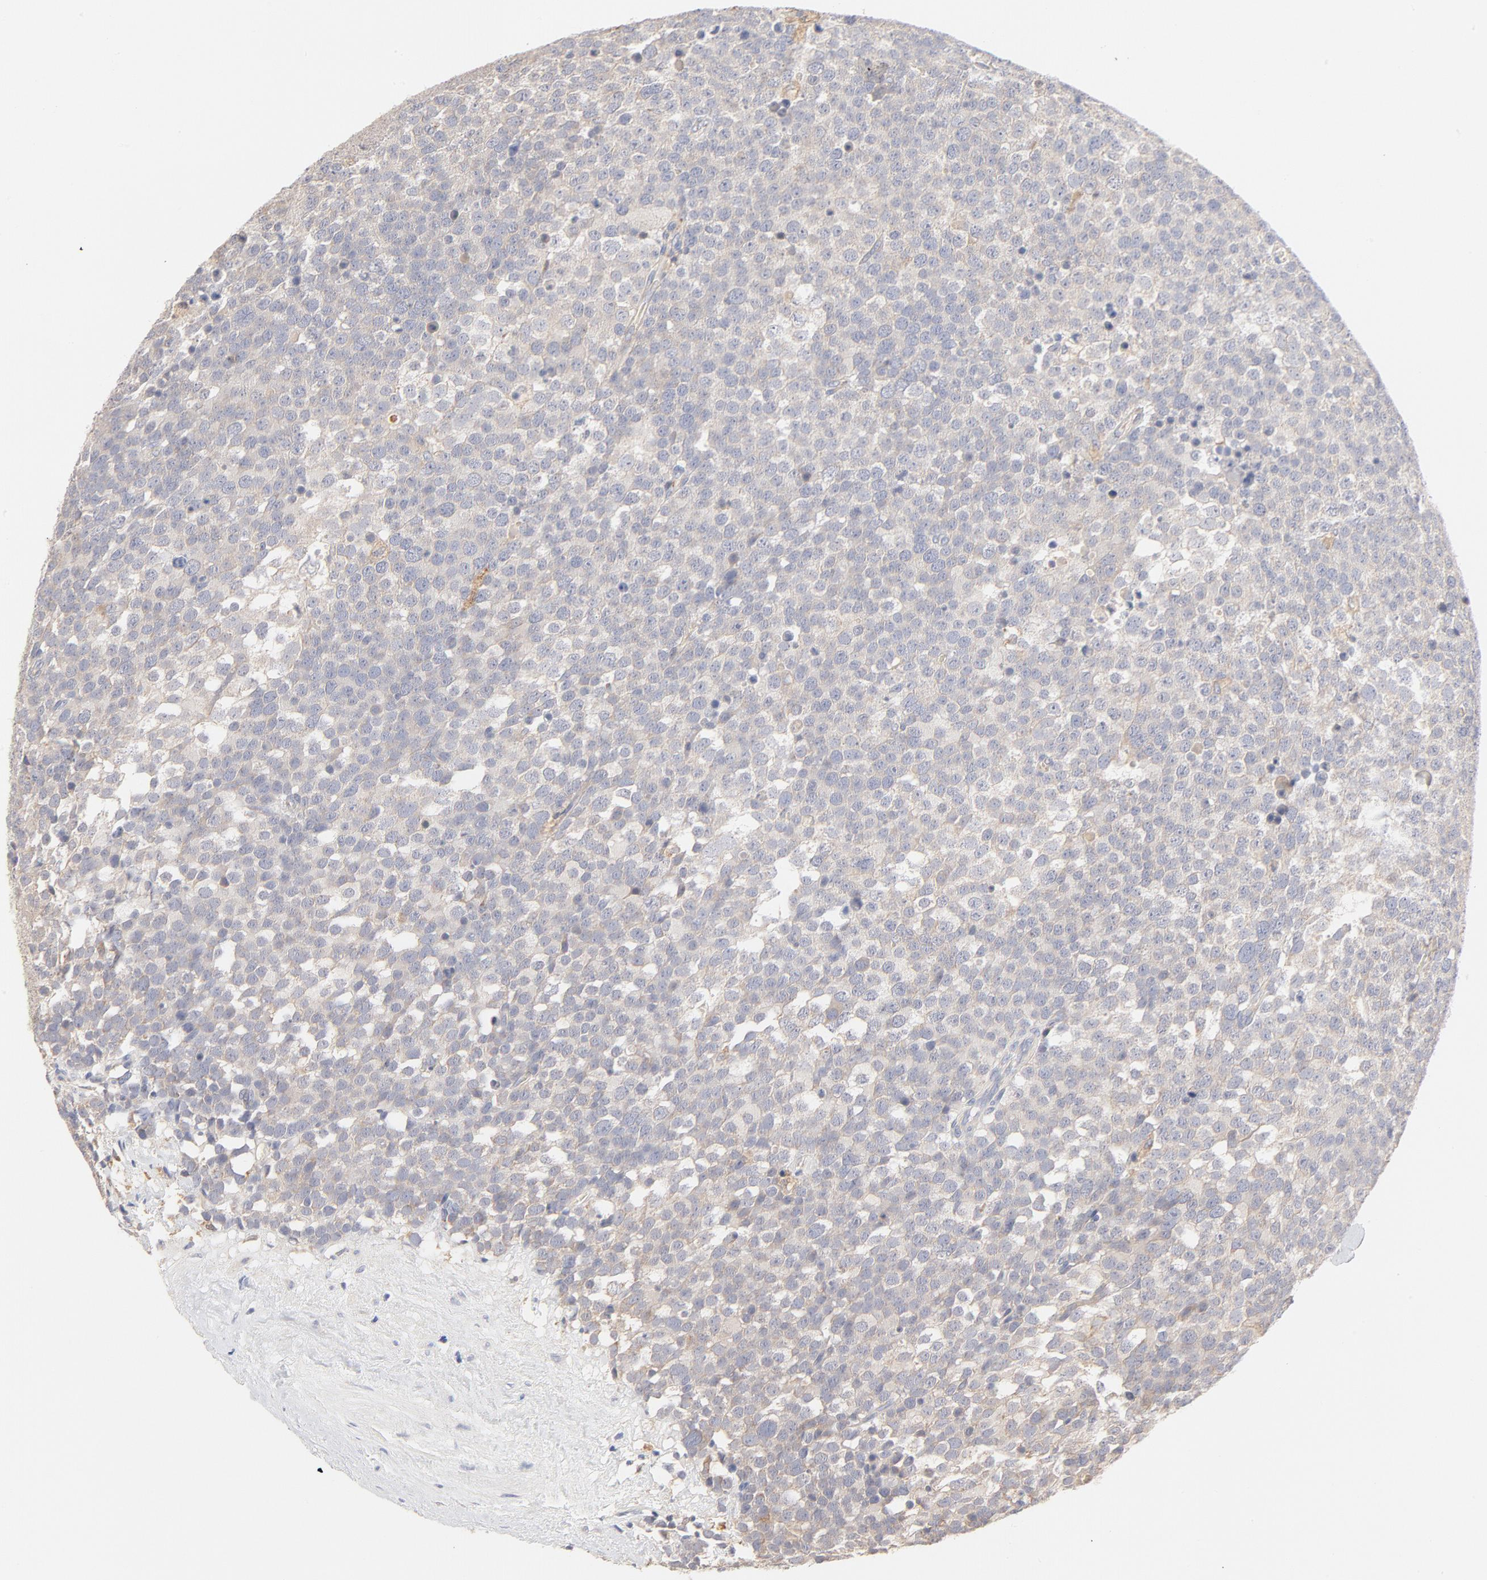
{"staining": {"intensity": "negative", "quantity": "none", "location": "none"}, "tissue": "testis cancer", "cell_type": "Tumor cells", "image_type": "cancer", "snomed": [{"axis": "morphology", "description": "Seminoma, NOS"}, {"axis": "topography", "description": "Testis"}], "caption": "Image shows no significant protein positivity in tumor cells of testis cancer (seminoma).", "gene": "MTERF2", "patient": {"sex": "male", "age": 71}}